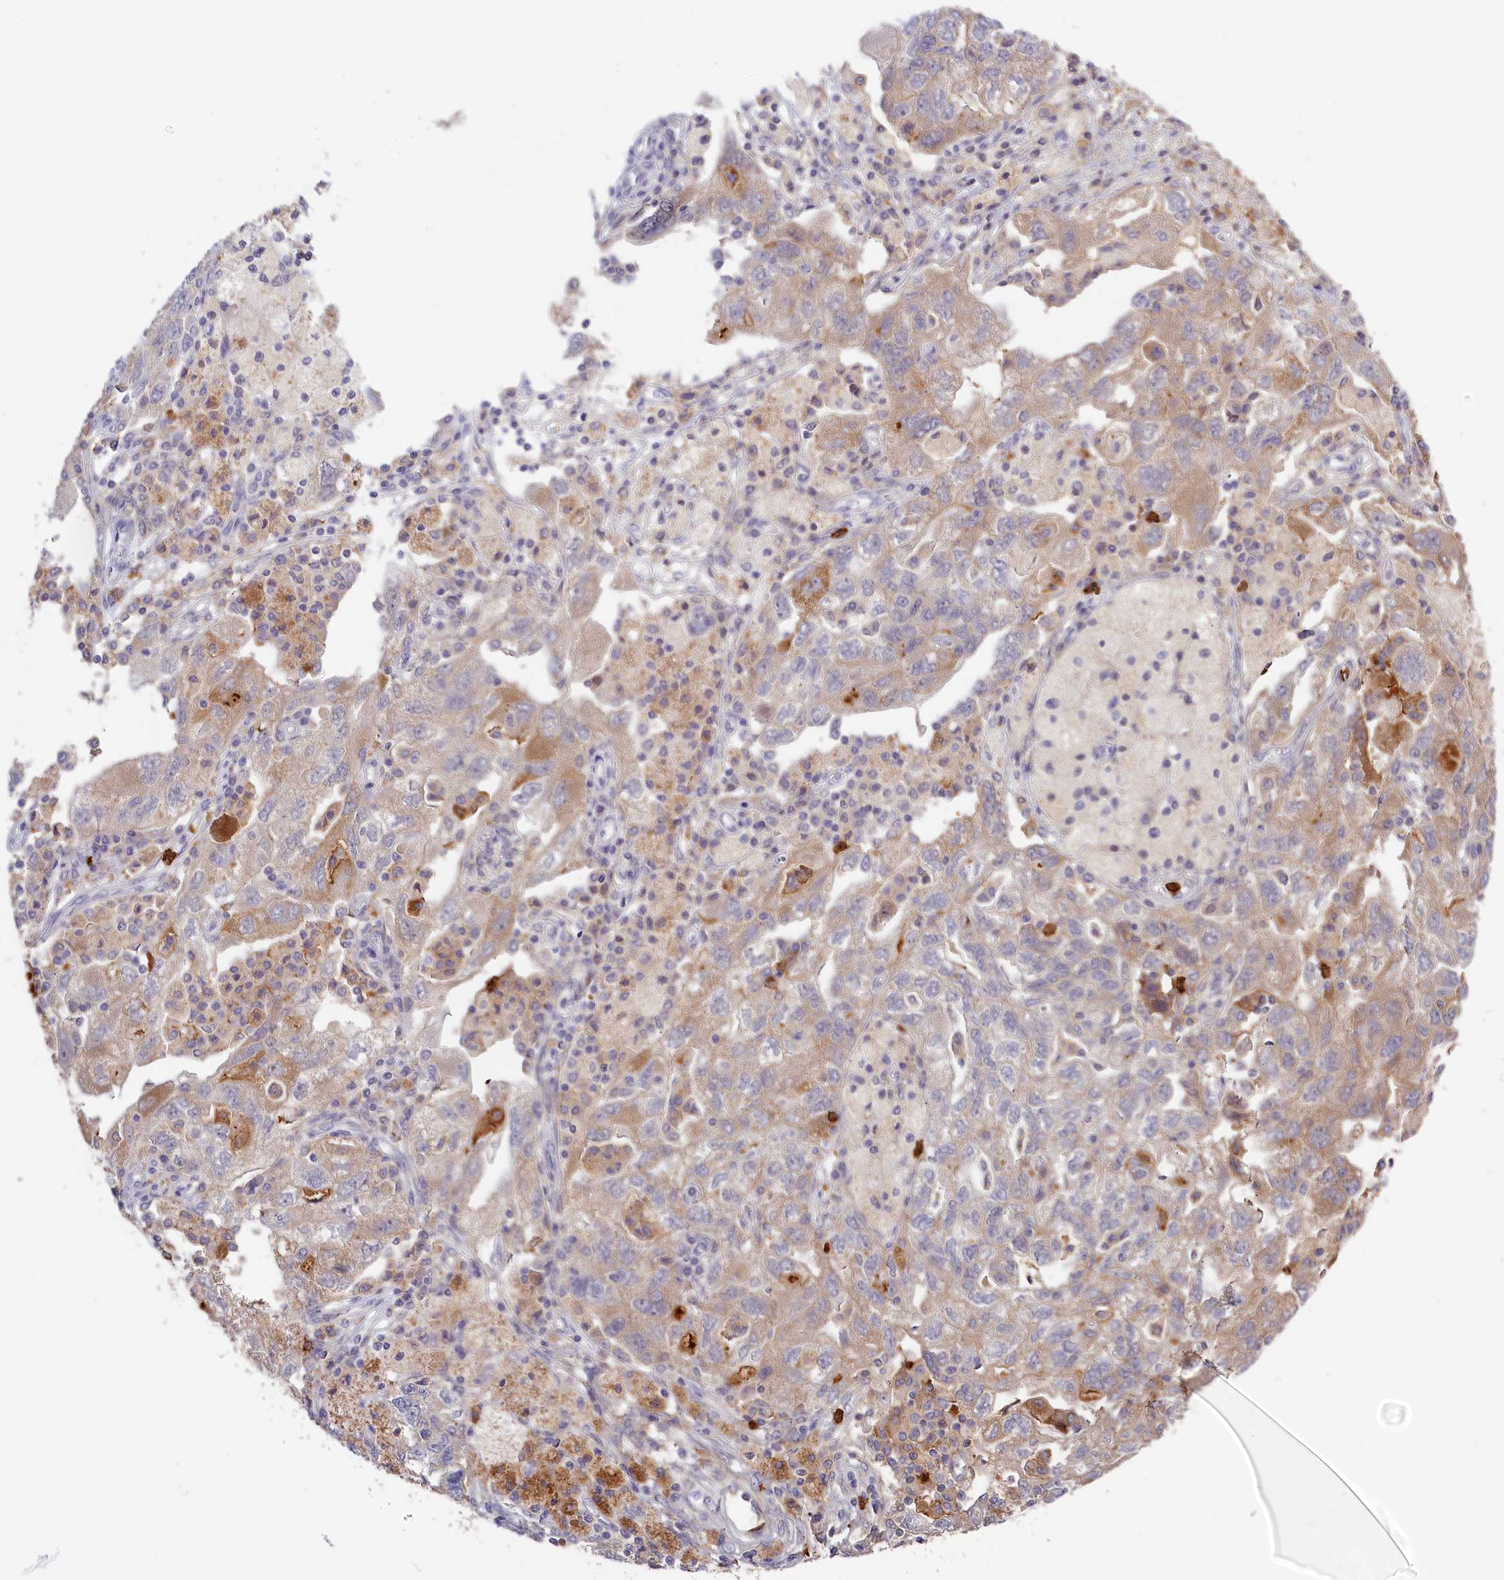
{"staining": {"intensity": "weak", "quantity": "25%-75%", "location": "cytoplasmic/membranous"}, "tissue": "ovarian cancer", "cell_type": "Tumor cells", "image_type": "cancer", "snomed": [{"axis": "morphology", "description": "Carcinoma, NOS"}, {"axis": "morphology", "description": "Cystadenocarcinoma, serous, NOS"}, {"axis": "topography", "description": "Ovary"}], "caption": "DAB immunohistochemical staining of serous cystadenocarcinoma (ovarian) reveals weak cytoplasmic/membranous protein expression in about 25%-75% of tumor cells. Using DAB (3,3'-diaminobenzidine) (brown) and hematoxylin (blue) stains, captured at high magnification using brightfield microscopy.", "gene": "ADGRD1", "patient": {"sex": "female", "age": 69}}